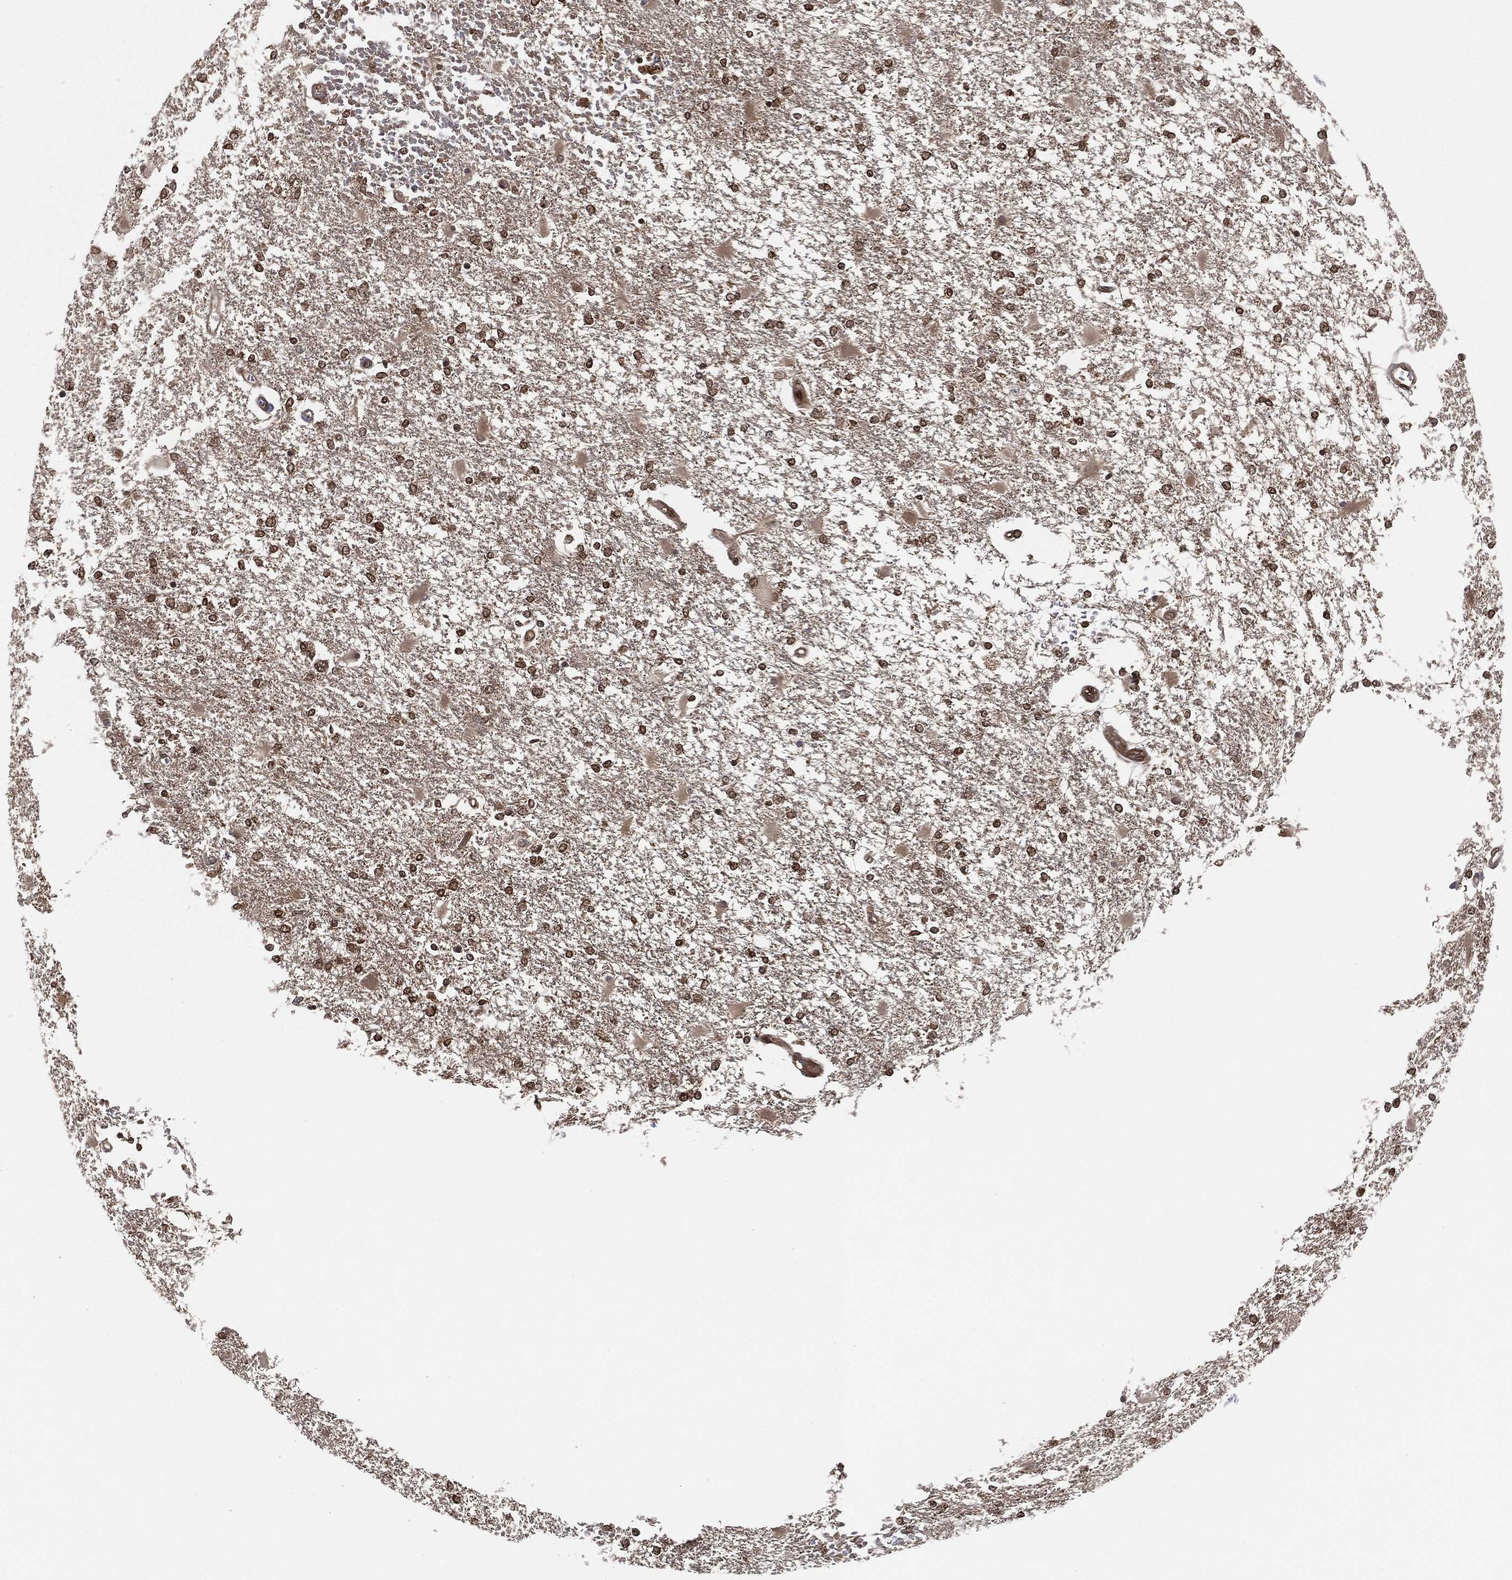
{"staining": {"intensity": "moderate", "quantity": ">75%", "location": "cytoplasmic/membranous,nuclear"}, "tissue": "glioma", "cell_type": "Tumor cells", "image_type": "cancer", "snomed": [{"axis": "morphology", "description": "Glioma, malignant, High grade"}, {"axis": "topography", "description": "Cerebral cortex"}], "caption": "Glioma stained with a protein marker shows moderate staining in tumor cells.", "gene": "CAPRIN2", "patient": {"sex": "male", "age": 79}}